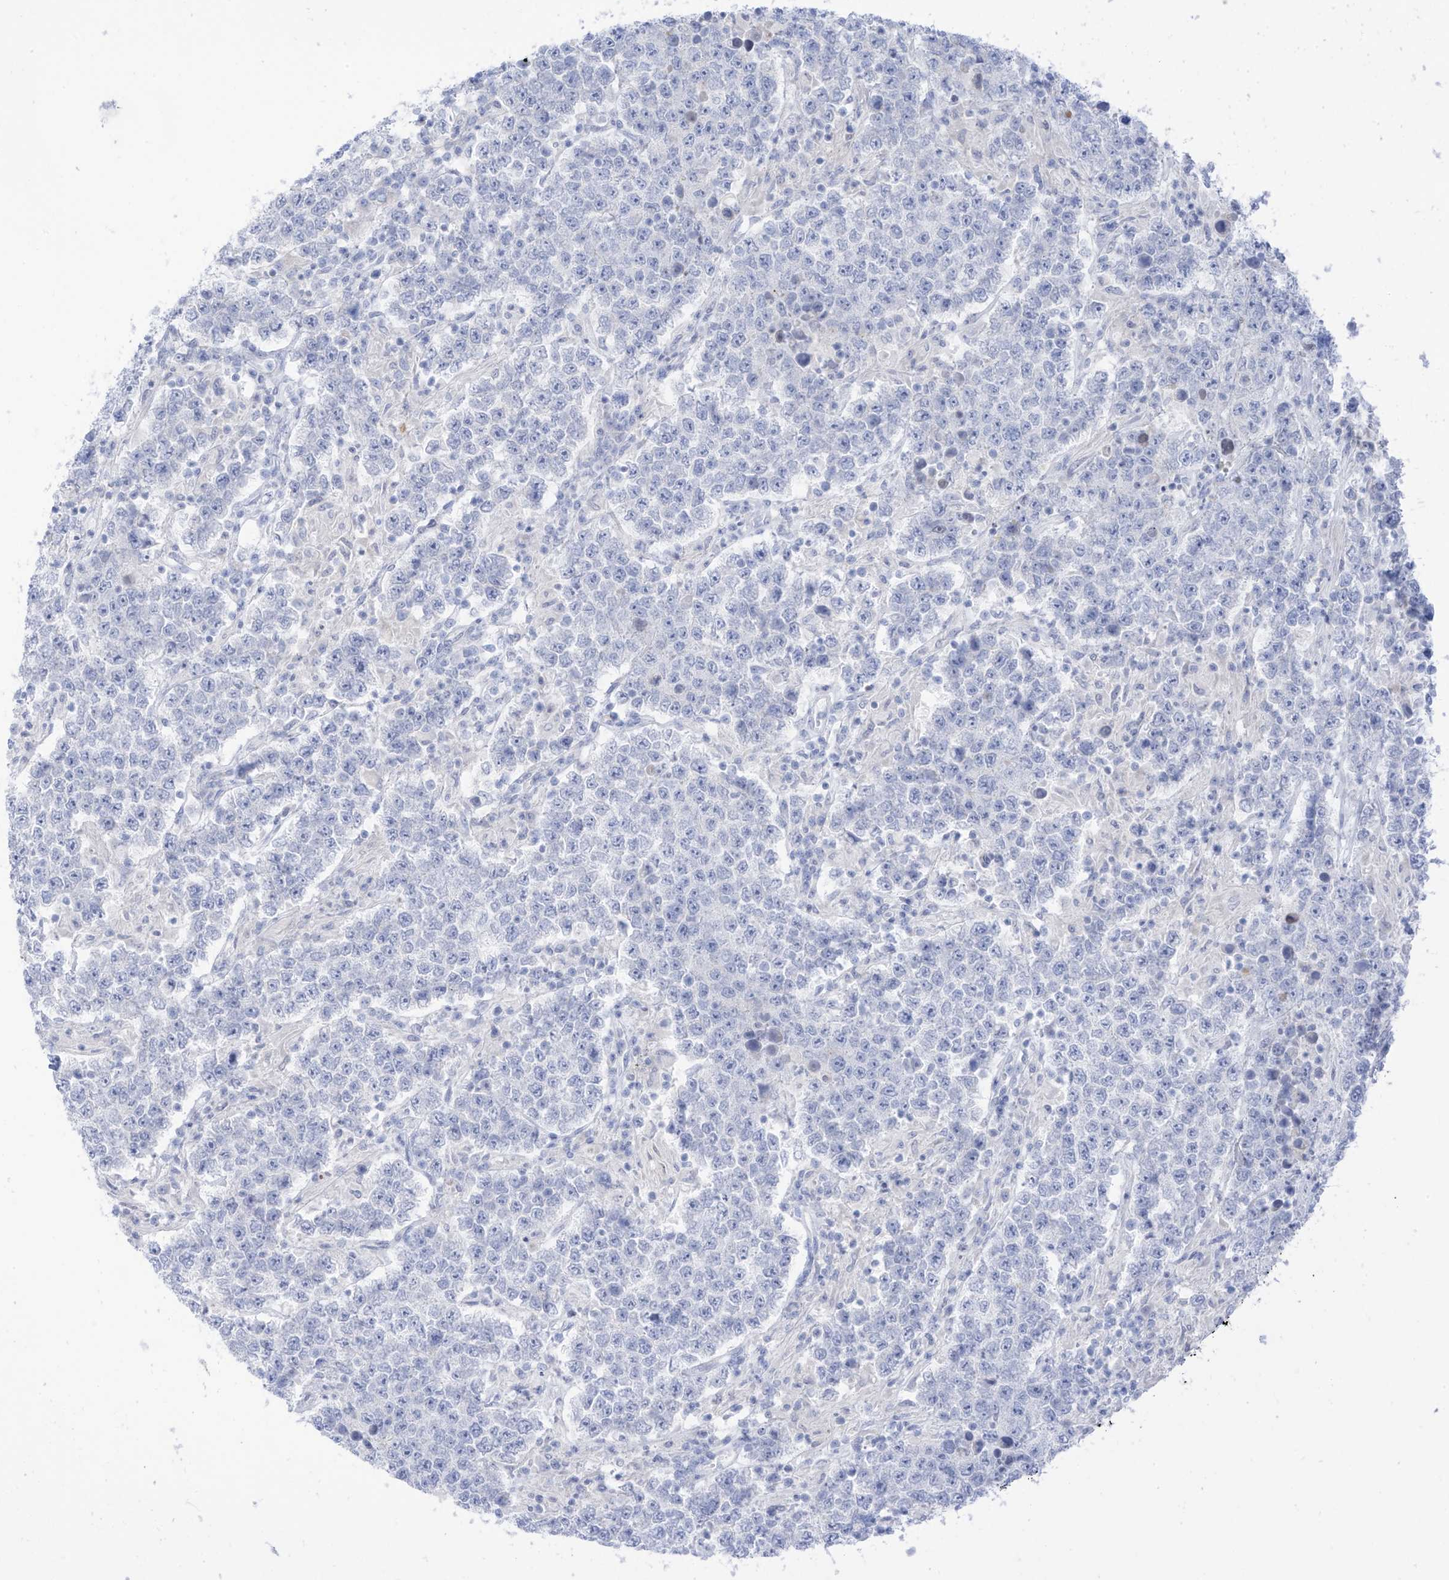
{"staining": {"intensity": "negative", "quantity": "none", "location": "none"}, "tissue": "testis cancer", "cell_type": "Tumor cells", "image_type": "cancer", "snomed": [{"axis": "morphology", "description": "Normal tissue, NOS"}, {"axis": "morphology", "description": "Urothelial carcinoma, High grade"}, {"axis": "morphology", "description": "Seminoma, NOS"}, {"axis": "morphology", "description": "Carcinoma, Embryonal, NOS"}, {"axis": "topography", "description": "Urinary bladder"}, {"axis": "topography", "description": "Testis"}], "caption": "DAB immunohistochemical staining of human testis seminoma exhibits no significant expression in tumor cells. (DAB (3,3'-diaminobenzidine) immunohistochemistry (IHC) visualized using brightfield microscopy, high magnification).", "gene": "PSPH", "patient": {"sex": "male", "age": 41}}